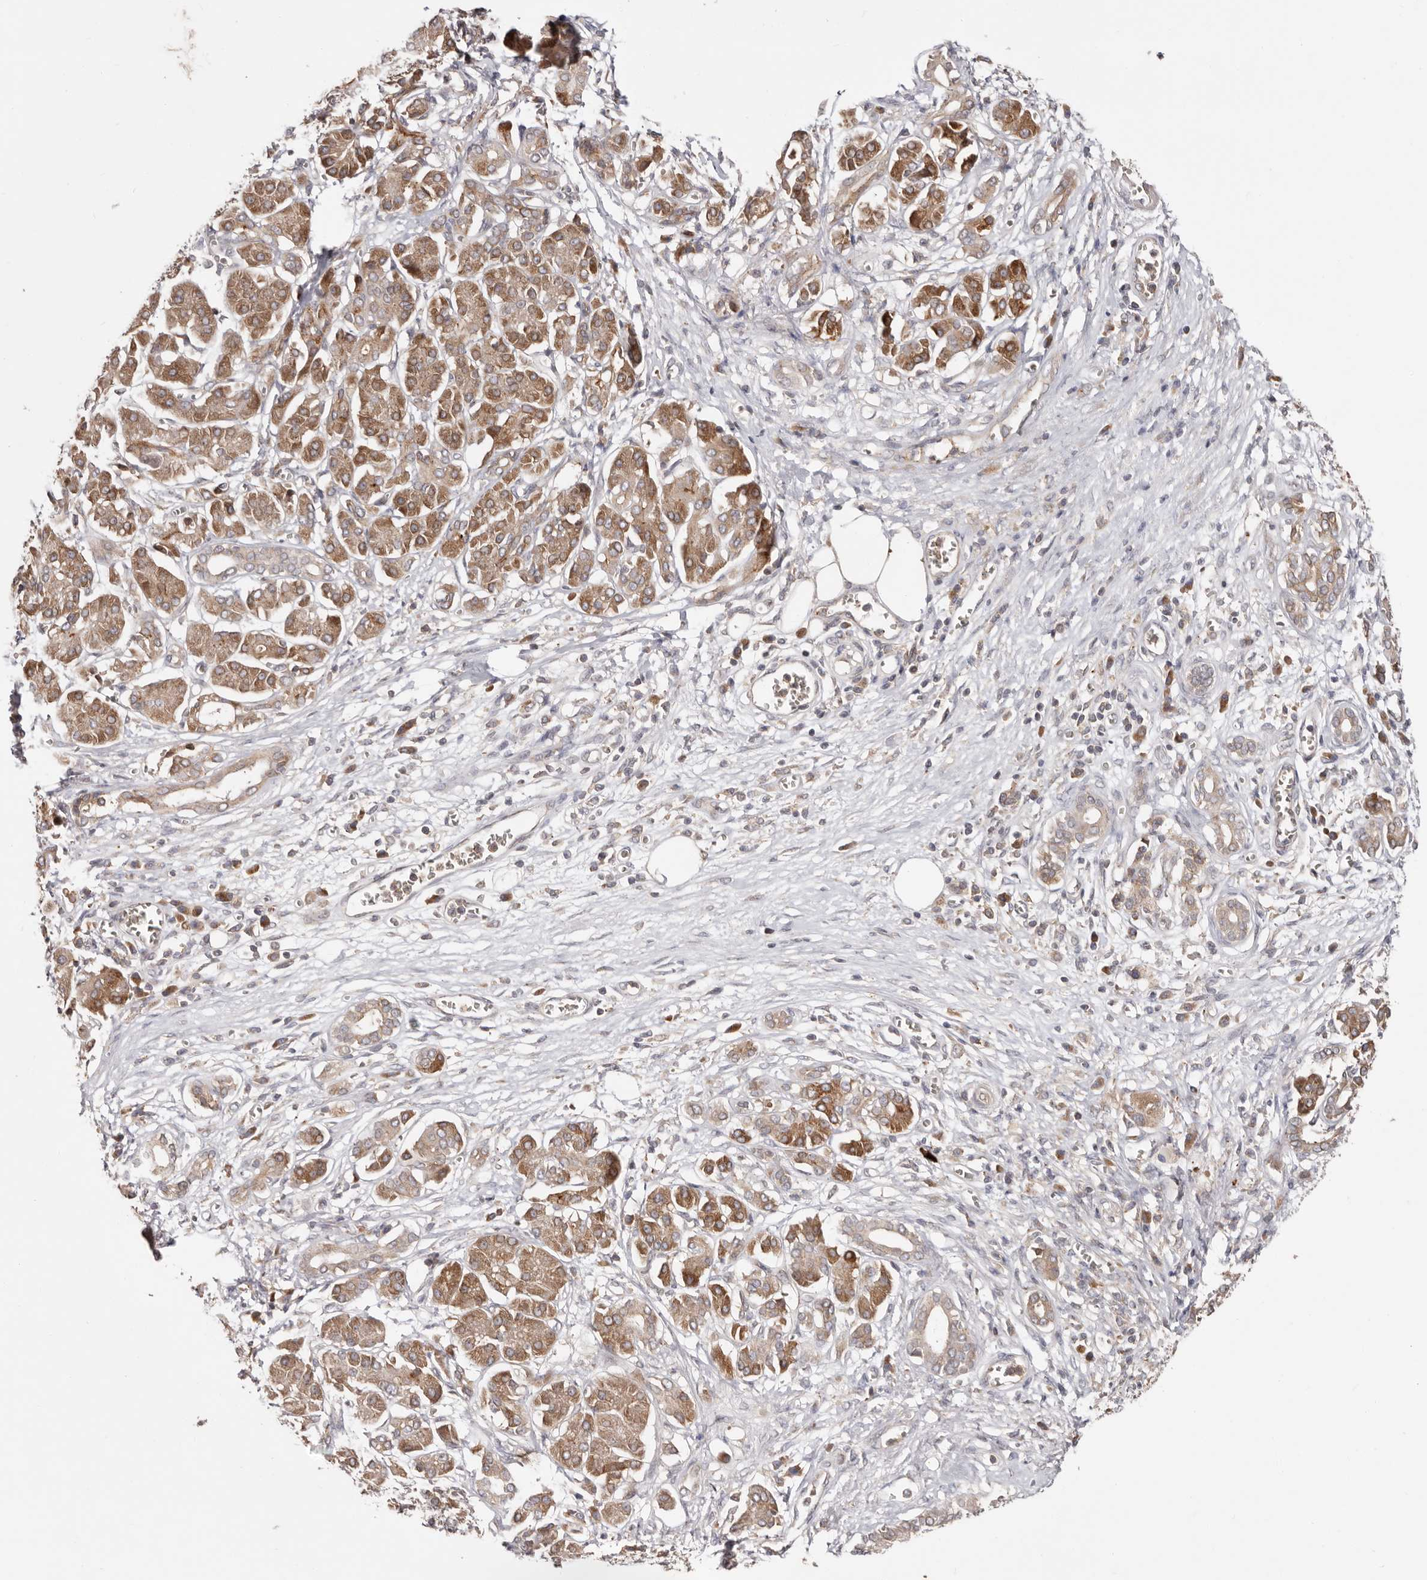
{"staining": {"intensity": "moderate", "quantity": ">75%", "location": "cytoplasmic/membranous"}, "tissue": "pancreatic cancer", "cell_type": "Tumor cells", "image_type": "cancer", "snomed": [{"axis": "morphology", "description": "Adenocarcinoma, NOS"}, {"axis": "topography", "description": "Pancreas"}], "caption": "Tumor cells demonstrate medium levels of moderate cytoplasmic/membranous expression in approximately >75% of cells in human pancreatic cancer.", "gene": "TMUB1", "patient": {"sex": "male", "age": 78}}